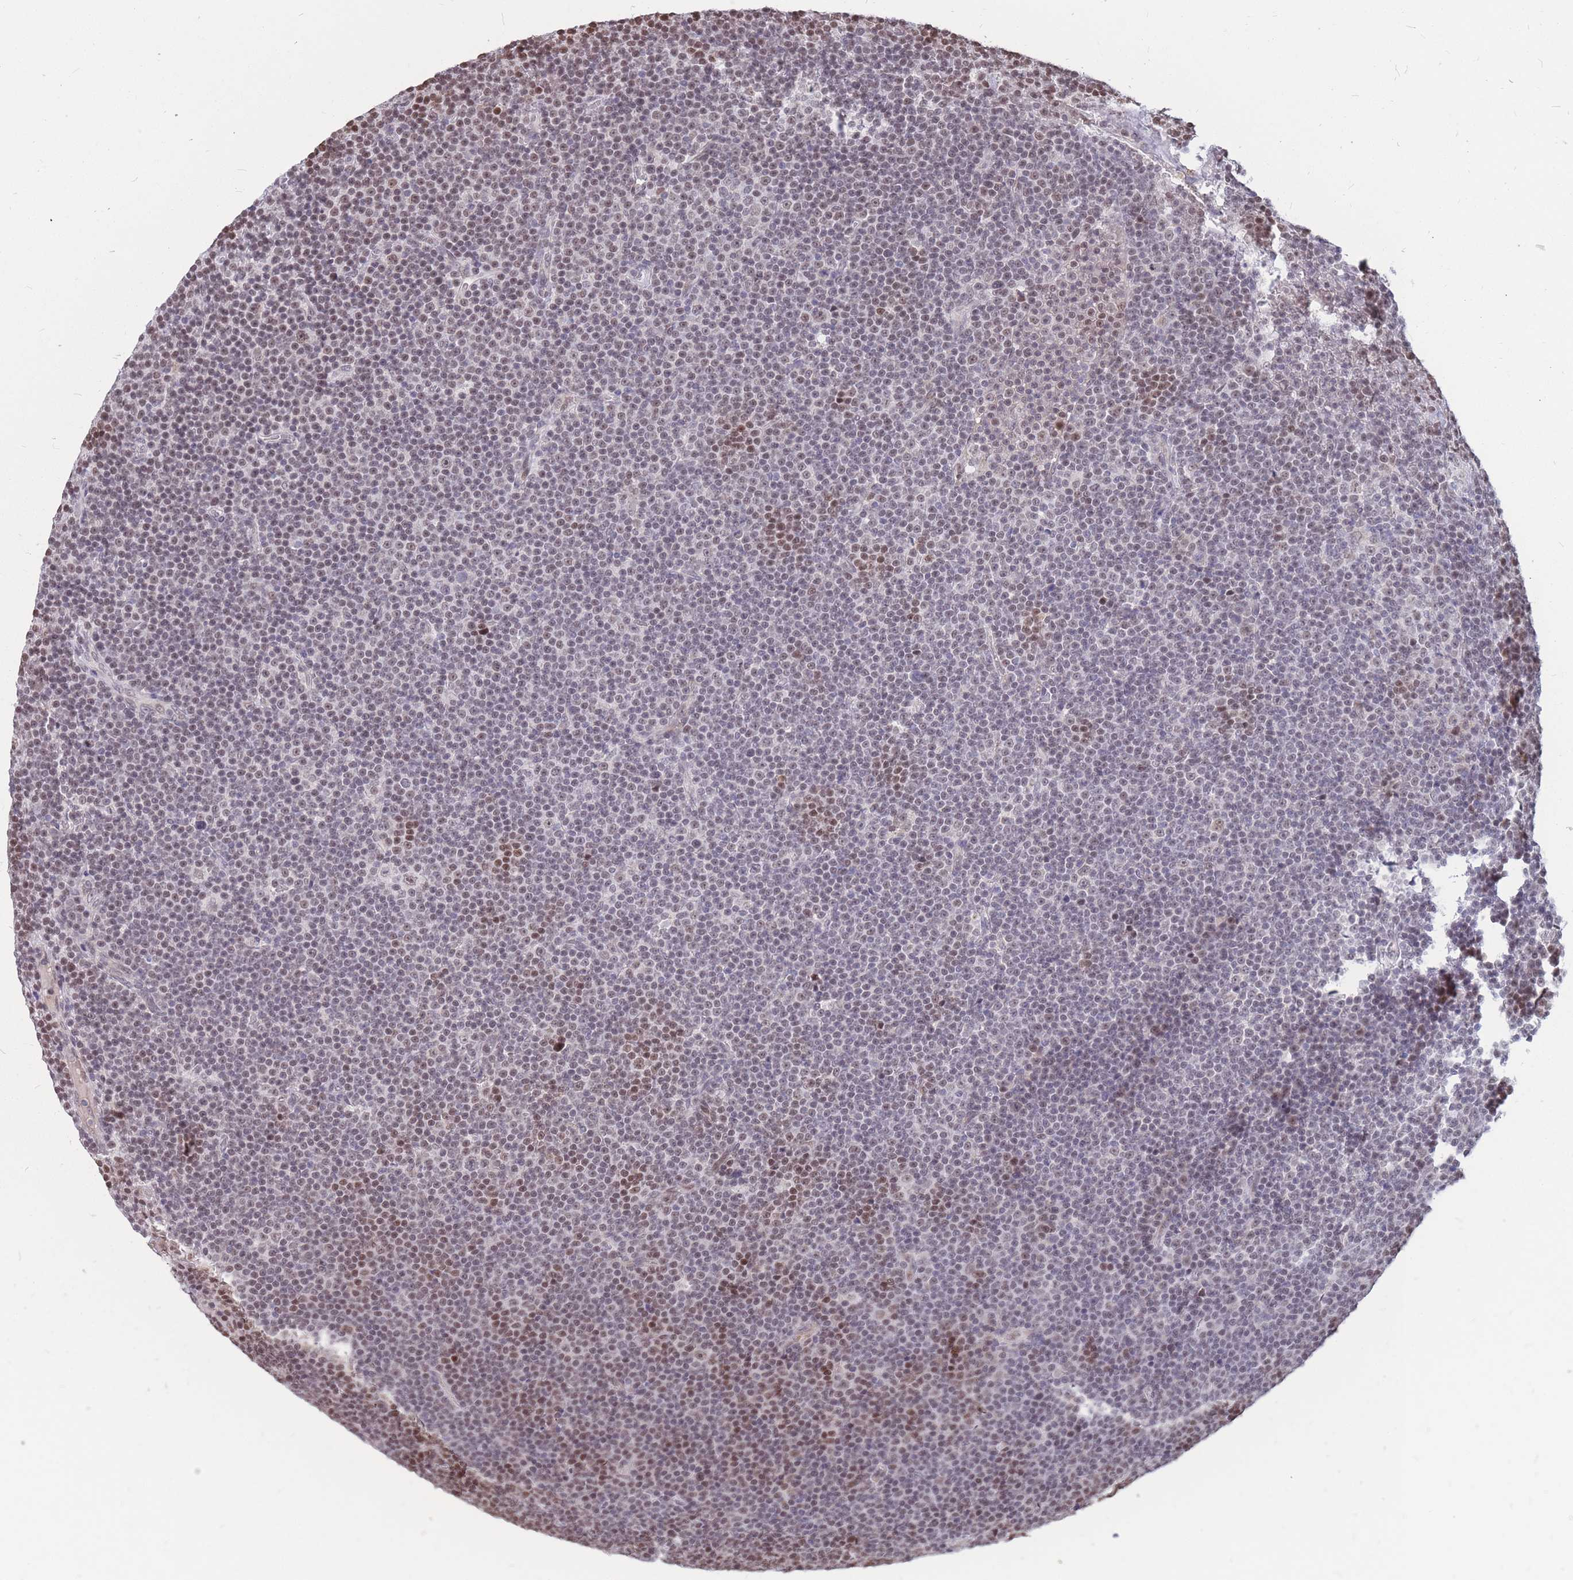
{"staining": {"intensity": "moderate", "quantity": "25%-75%", "location": "nuclear"}, "tissue": "lymphoma", "cell_type": "Tumor cells", "image_type": "cancer", "snomed": [{"axis": "morphology", "description": "Malignant lymphoma, non-Hodgkin's type, Low grade"}, {"axis": "topography", "description": "Lymph node"}], "caption": "Moderate nuclear staining is seen in about 25%-75% of tumor cells in malignant lymphoma, non-Hodgkin's type (low-grade). (DAB (3,3'-diaminobenzidine) IHC with brightfield microscopy, high magnification).", "gene": "ADD2", "patient": {"sex": "female", "age": 67}}